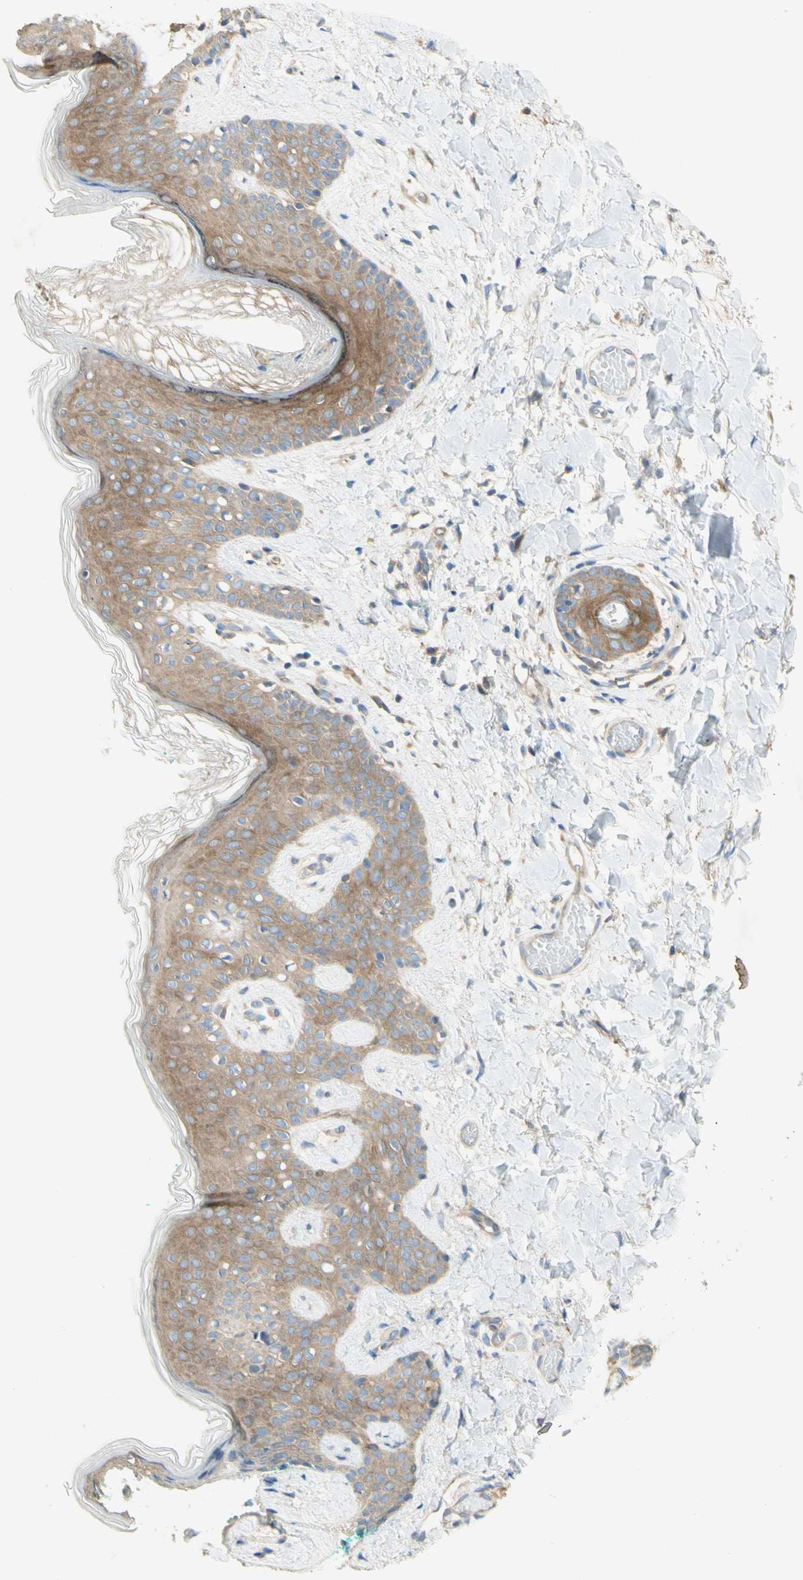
{"staining": {"intensity": "moderate", "quantity": ">75%", "location": "cytoplasmic/membranous"}, "tissue": "skin", "cell_type": "Fibroblasts", "image_type": "normal", "snomed": [{"axis": "morphology", "description": "Normal tissue, NOS"}, {"axis": "topography", "description": "Skin"}], "caption": "This image demonstrates normal skin stained with immunohistochemistry to label a protein in brown. The cytoplasmic/membranous of fibroblasts show moderate positivity for the protein. Nuclei are counter-stained blue.", "gene": "DYNC1H1", "patient": {"sex": "male", "age": 16}}